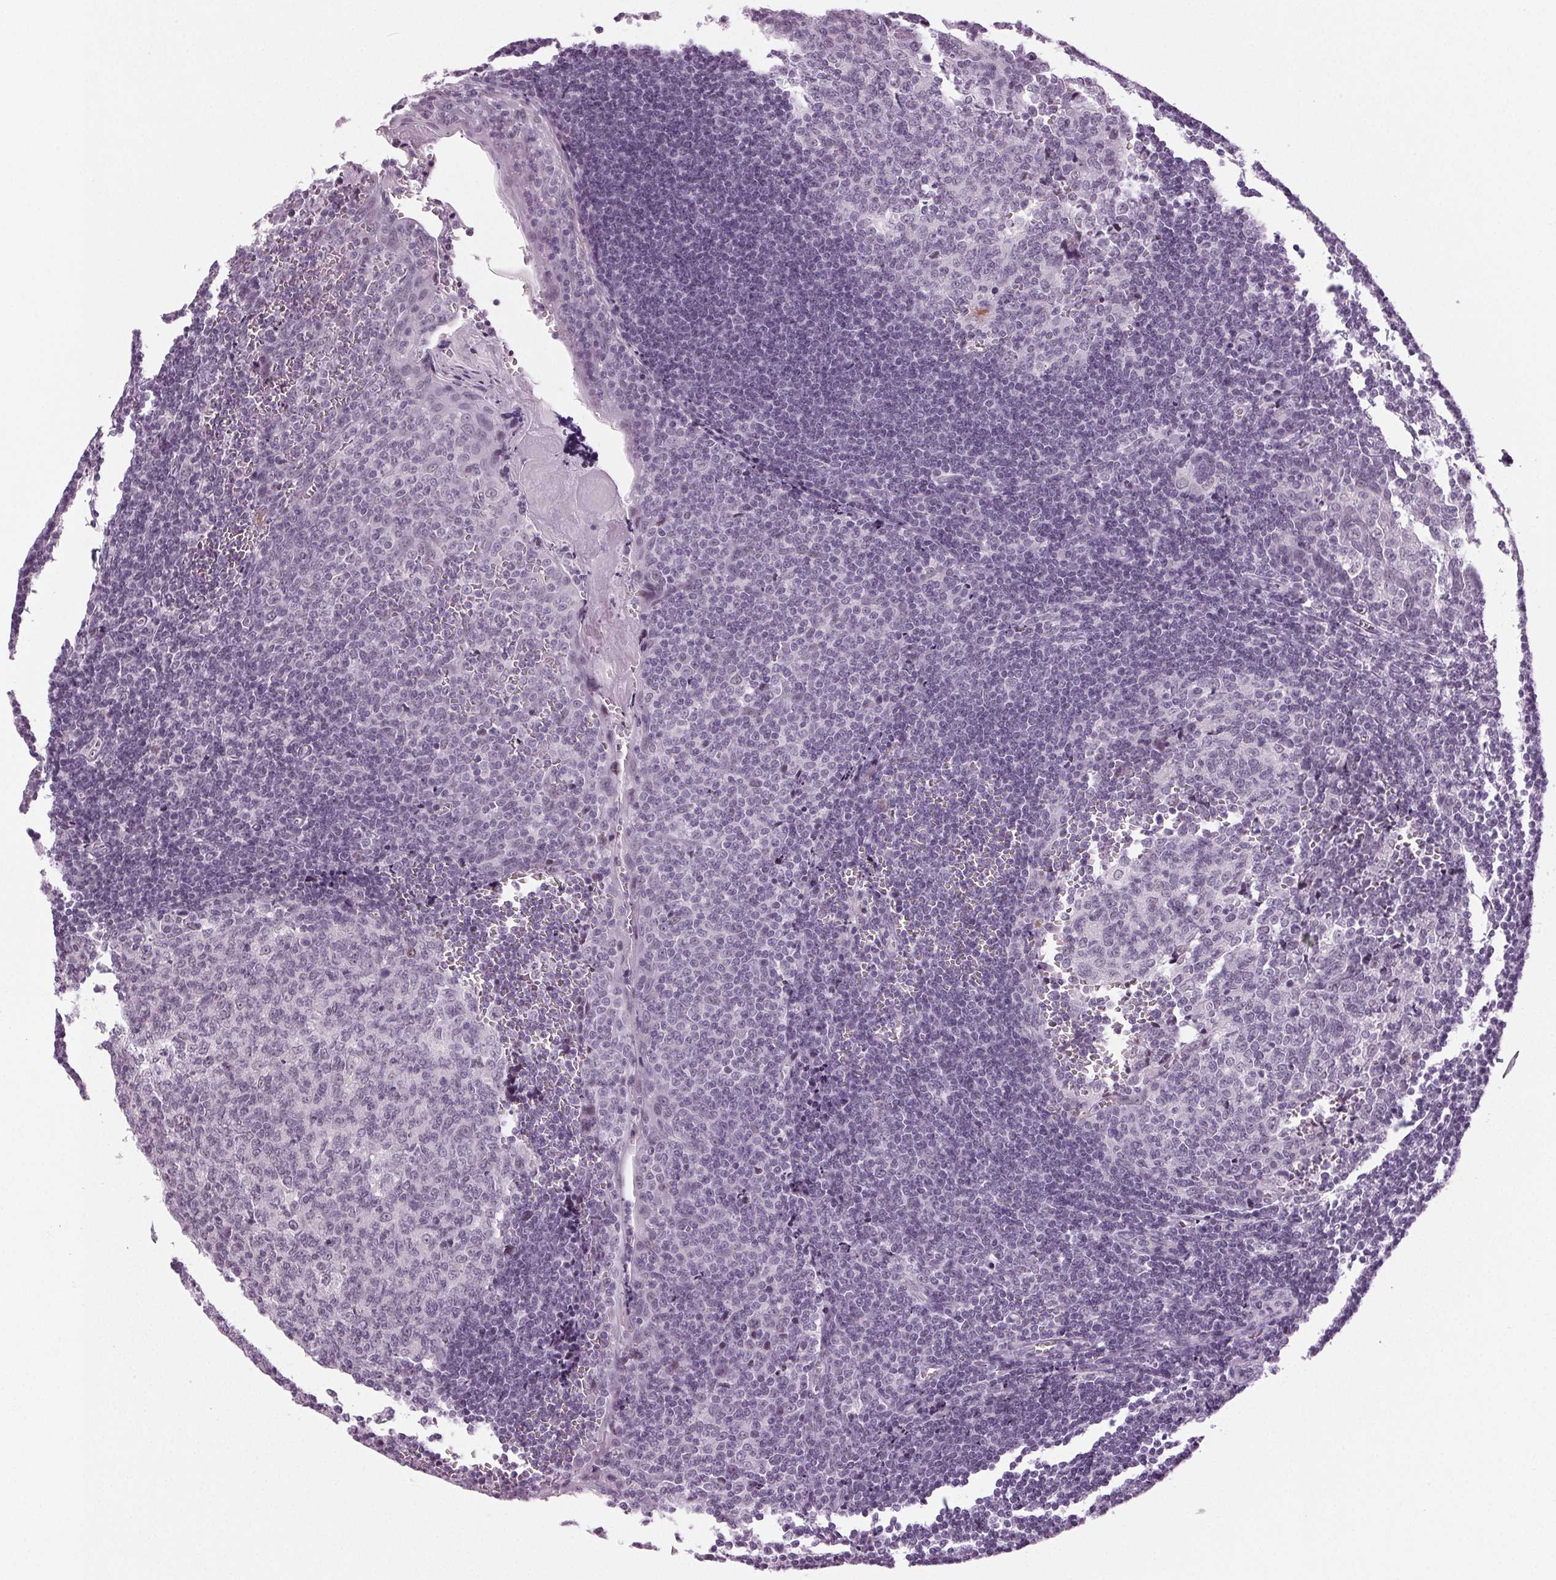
{"staining": {"intensity": "negative", "quantity": "none", "location": "none"}, "tissue": "tonsil", "cell_type": "Germinal center cells", "image_type": "normal", "snomed": [{"axis": "morphology", "description": "Normal tissue, NOS"}, {"axis": "morphology", "description": "Inflammation, NOS"}, {"axis": "topography", "description": "Tonsil"}], "caption": "High power microscopy micrograph of an immunohistochemistry (IHC) micrograph of normal tonsil, revealing no significant expression in germinal center cells.", "gene": "DNAH12", "patient": {"sex": "female", "age": 31}}